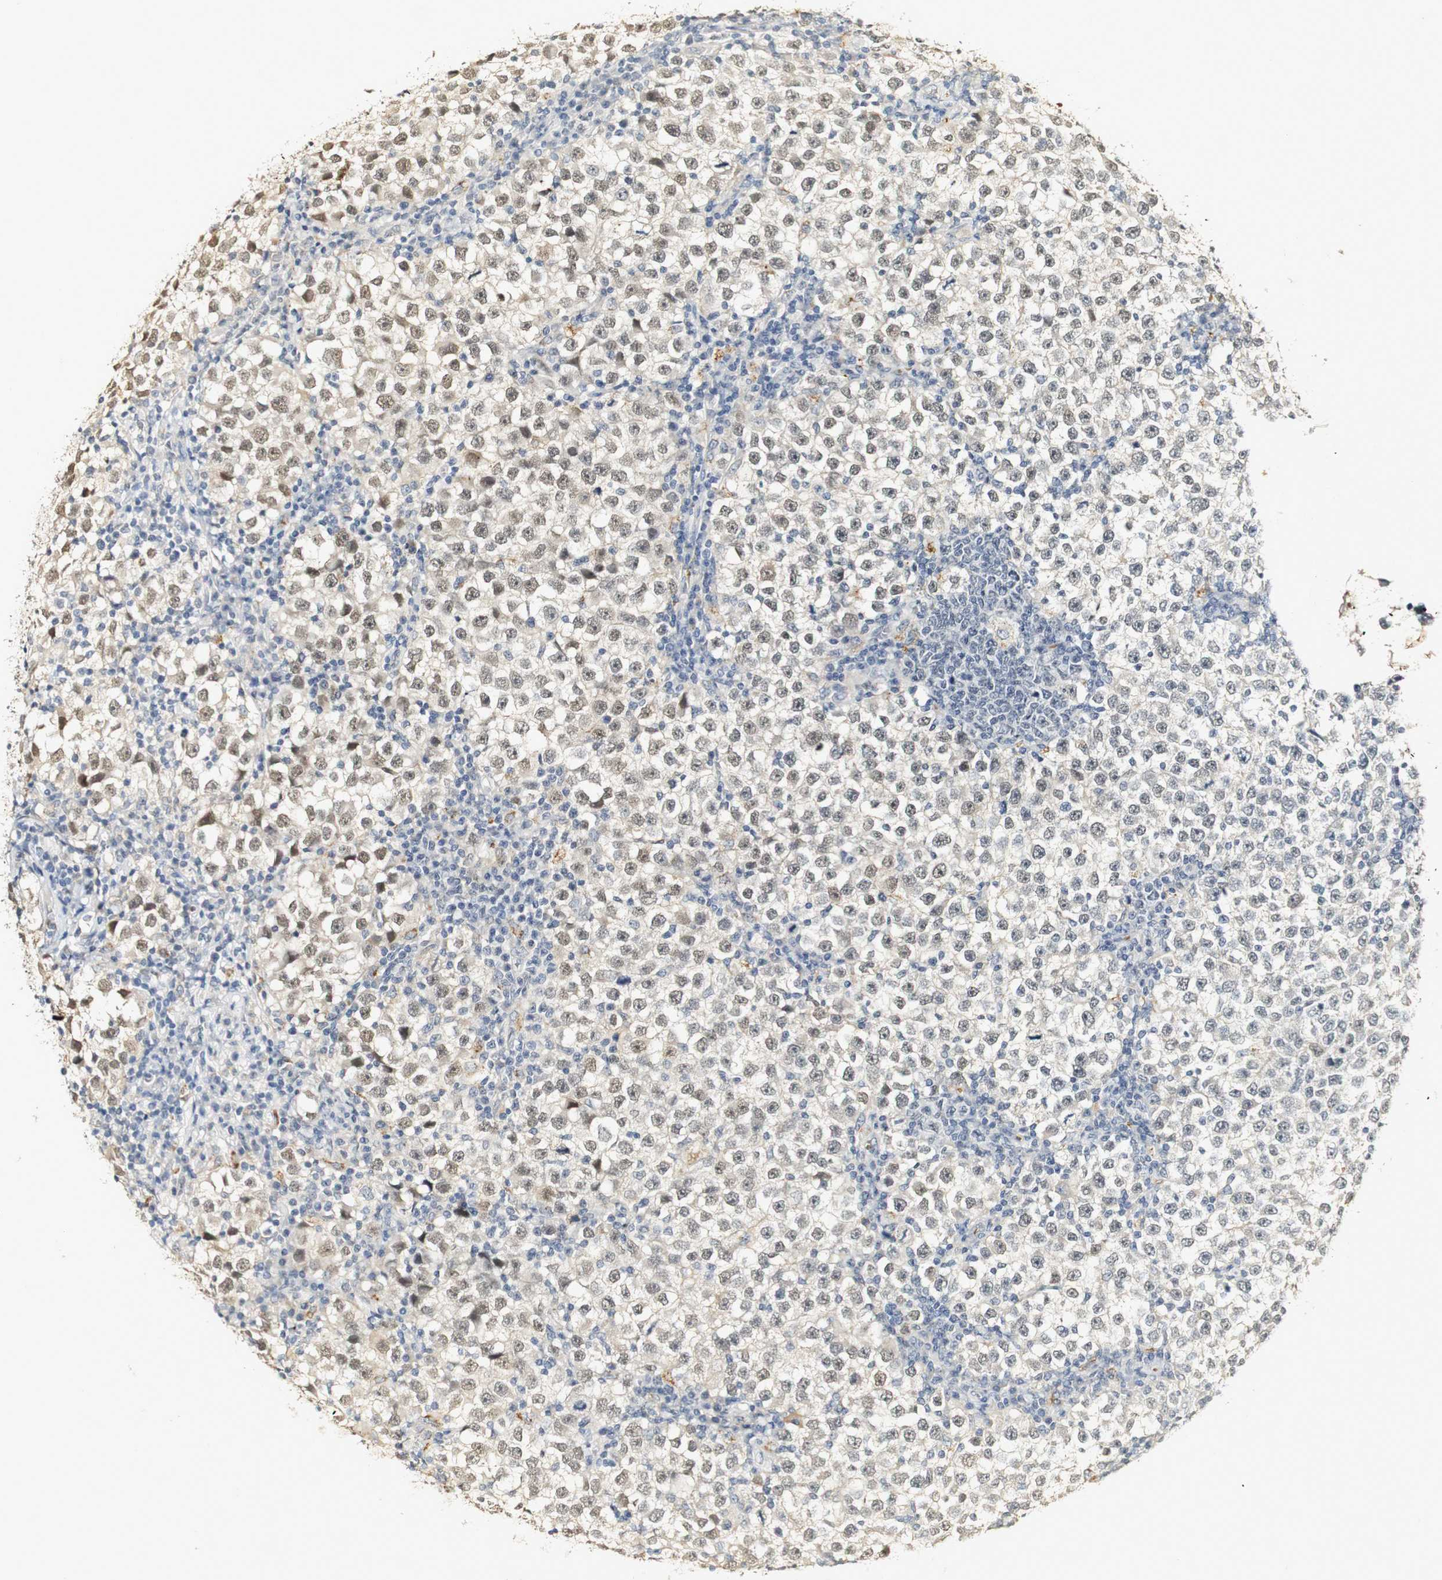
{"staining": {"intensity": "weak", "quantity": ">75%", "location": "nuclear"}, "tissue": "testis cancer", "cell_type": "Tumor cells", "image_type": "cancer", "snomed": [{"axis": "morphology", "description": "Seminoma, NOS"}, {"axis": "topography", "description": "Testis"}], "caption": "Immunohistochemistry micrograph of neoplastic tissue: human testis cancer (seminoma) stained using IHC shows low levels of weak protein expression localized specifically in the nuclear of tumor cells, appearing as a nuclear brown color.", "gene": "SYT7", "patient": {"sex": "male", "age": 65}}